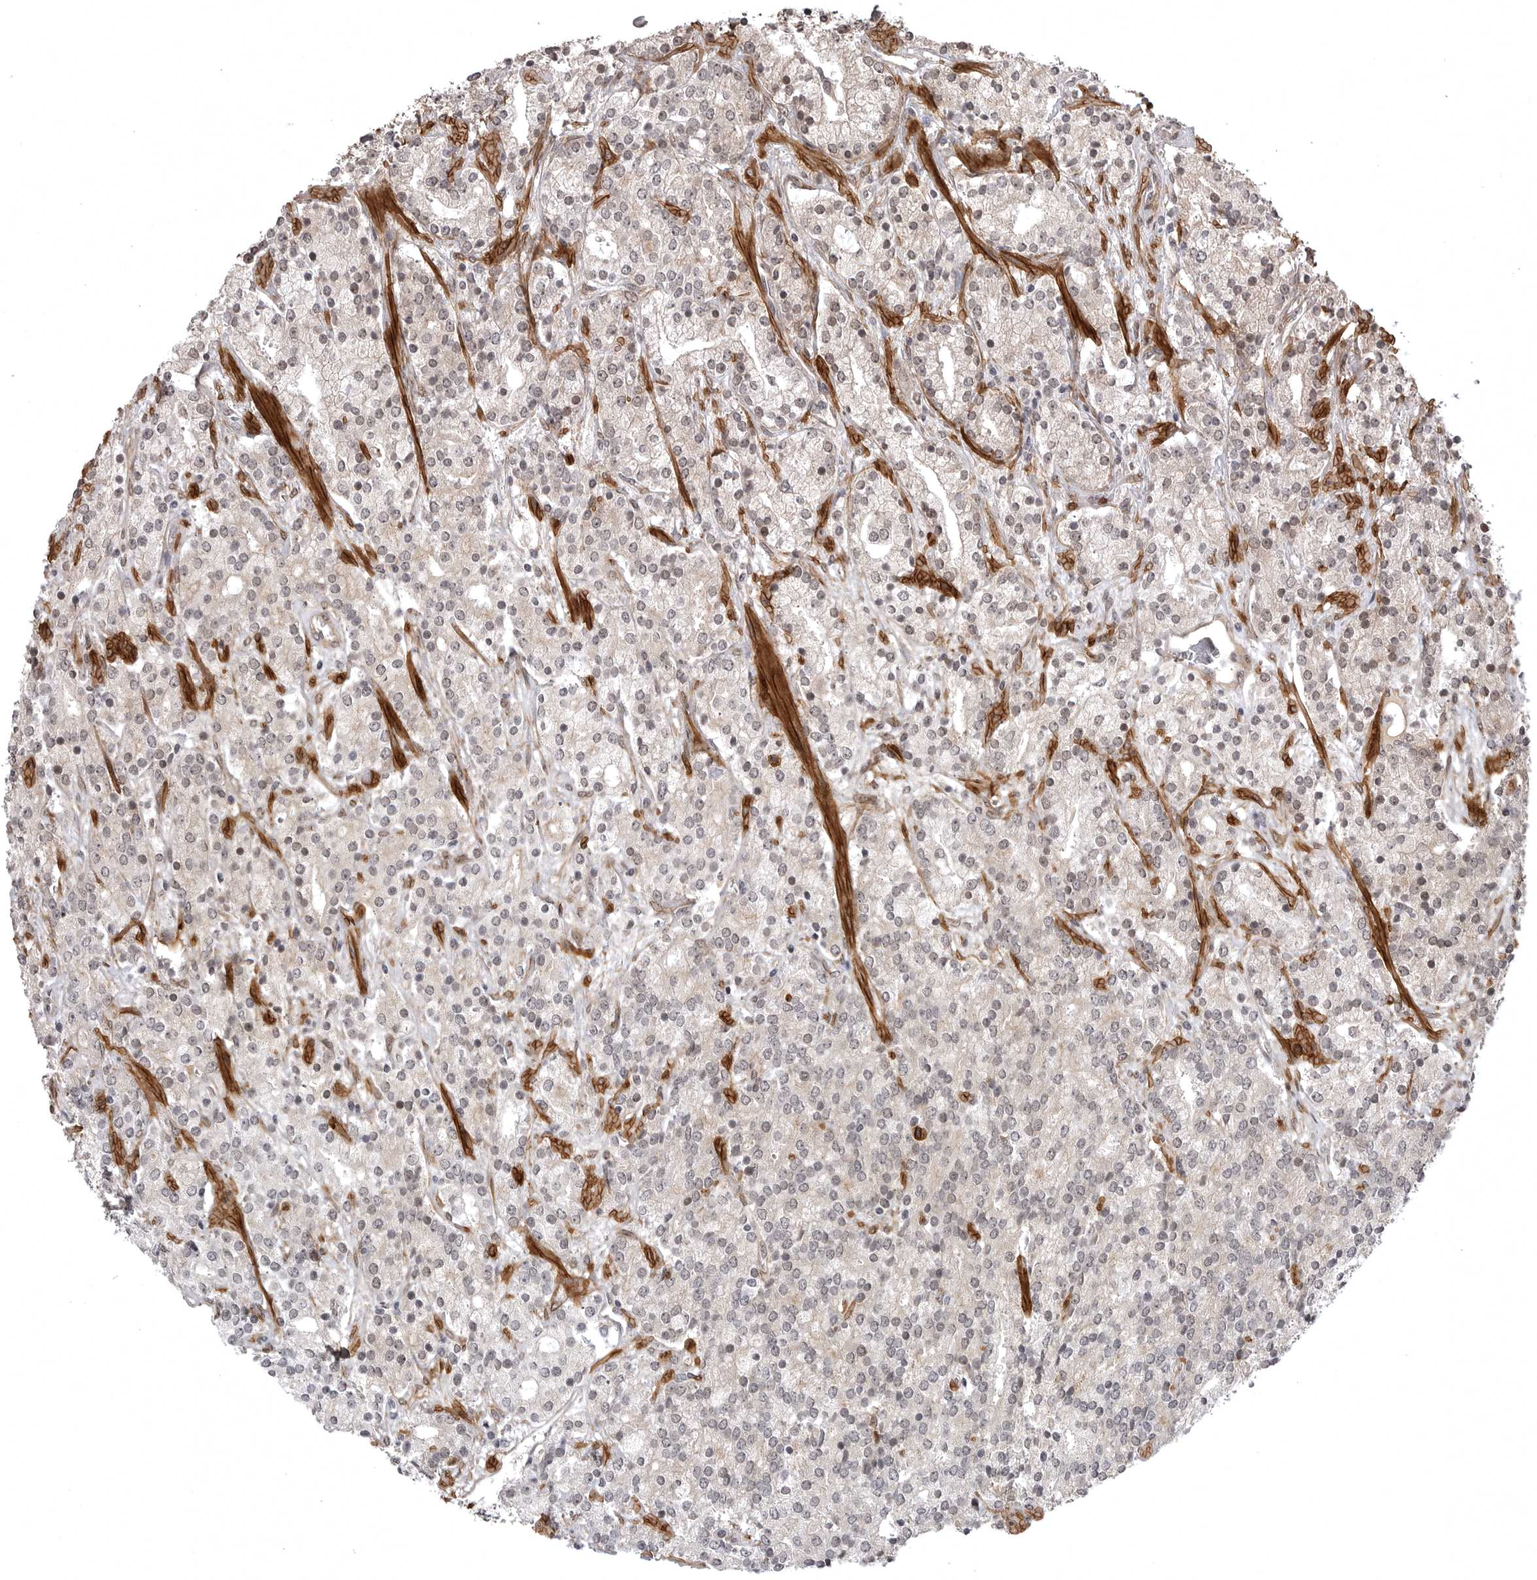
{"staining": {"intensity": "negative", "quantity": "none", "location": "none"}, "tissue": "prostate cancer", "cell_type": "Tumor cells", "image_type": "cancer", "snomed": [{"axis": "morphology", "description": "Adenocarcinoma, High grade"}, {"axis": "topography", "description": "Prostate"}], "caption": "Immunohistochemical staining of human prostate cancer shows no significant expression in tumor cells. (DAB (3,3'-diaminobenzidine) immunohistochemistry with hematoxylin counter stain).", "gene": "SORBS1", "patient": {"sex": "male", "age": 71}}